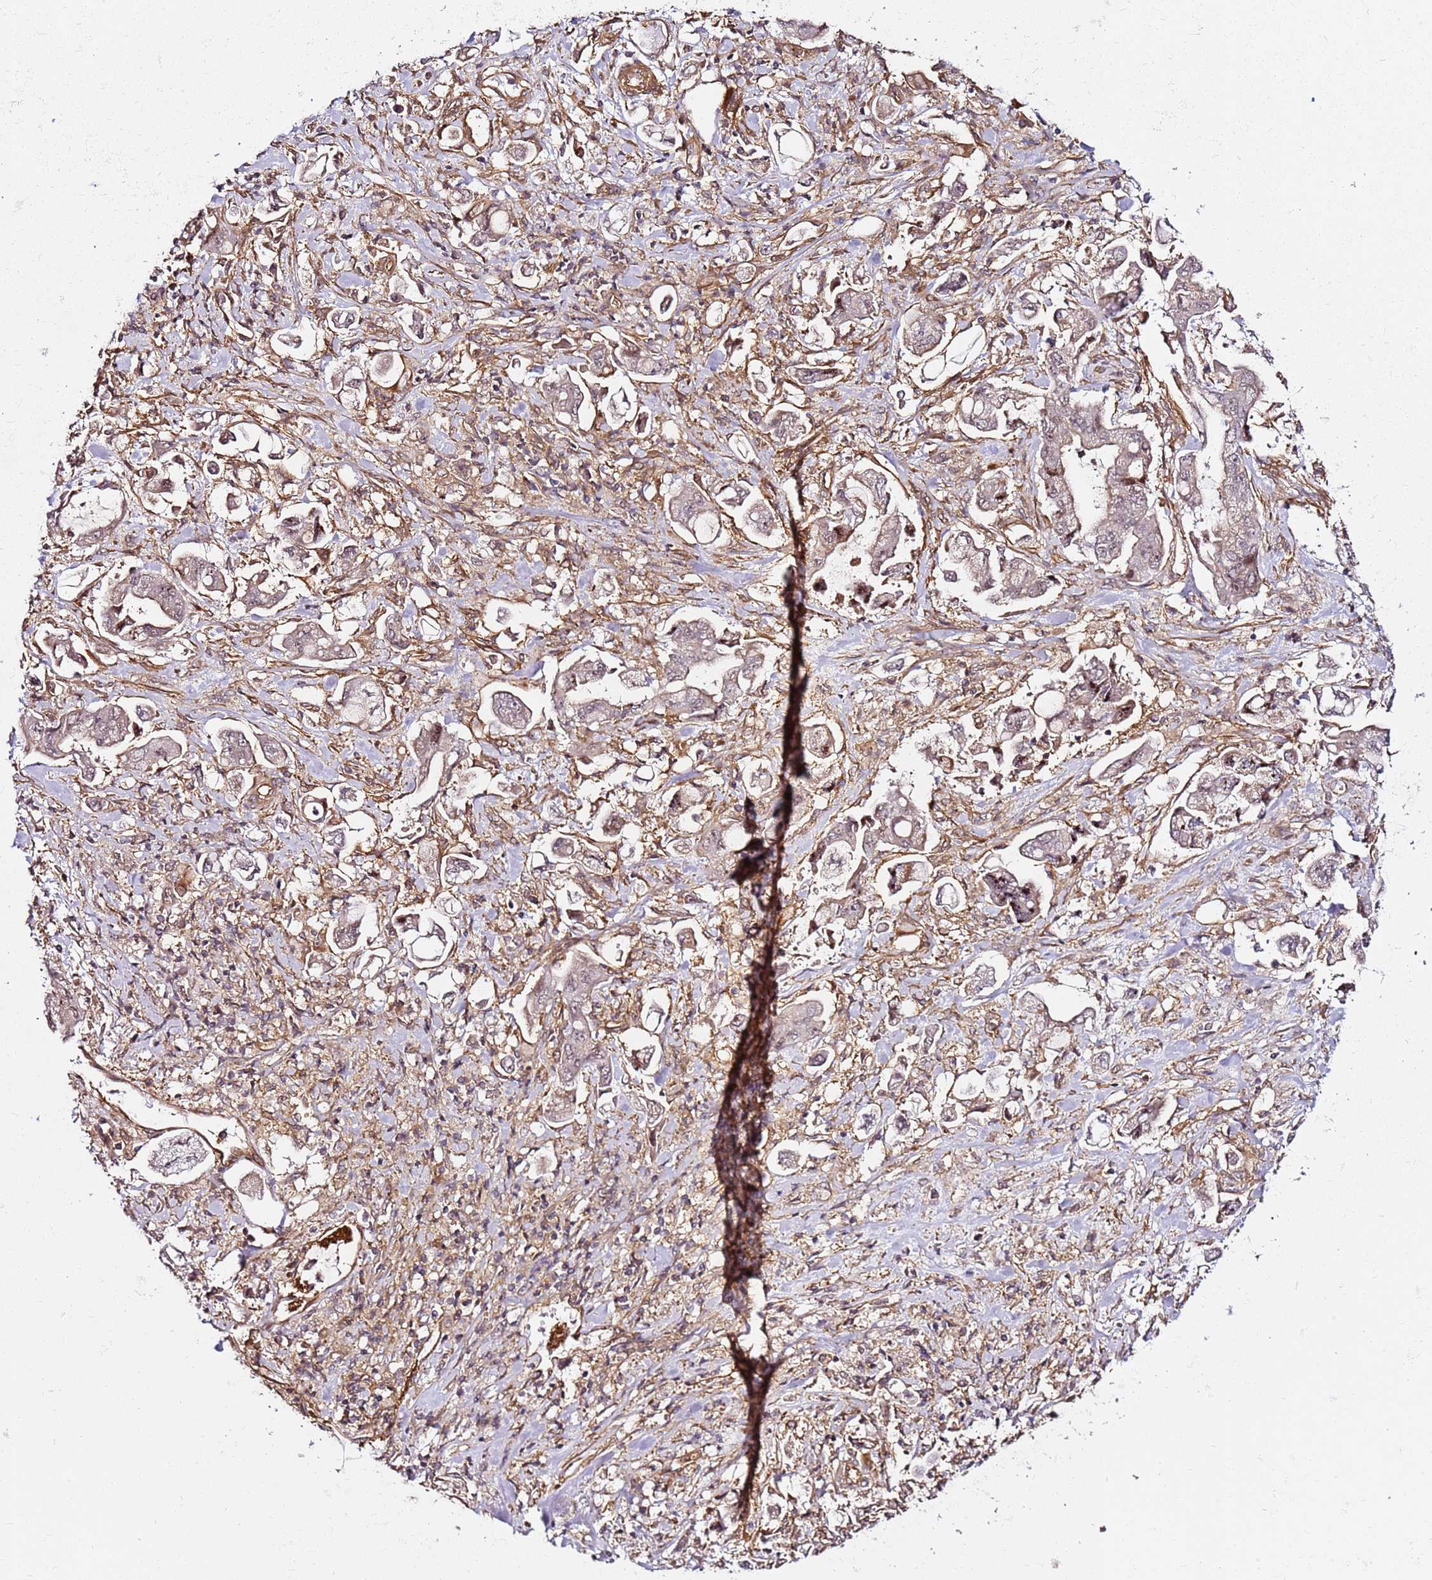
{"staining": {"intensity": "weak", "quantity": "<25%", "location": "nuclear"}, "tissue": "stomach cancer", "cell_type": "Tumor cells", "image_type": "cancer", "snomed": [{"axis": "morphology", "description": "Adenocarcinoma, NOS"}, {"axis": "topography", "description": "Stomach"}], "caption": "Immunohistochemistry of stomach cancer (adenocarcinoma) reveals no positivity in tumor cells.", "gene": "CCNYL1", "patient": {"sex": "male", "age": 62}}